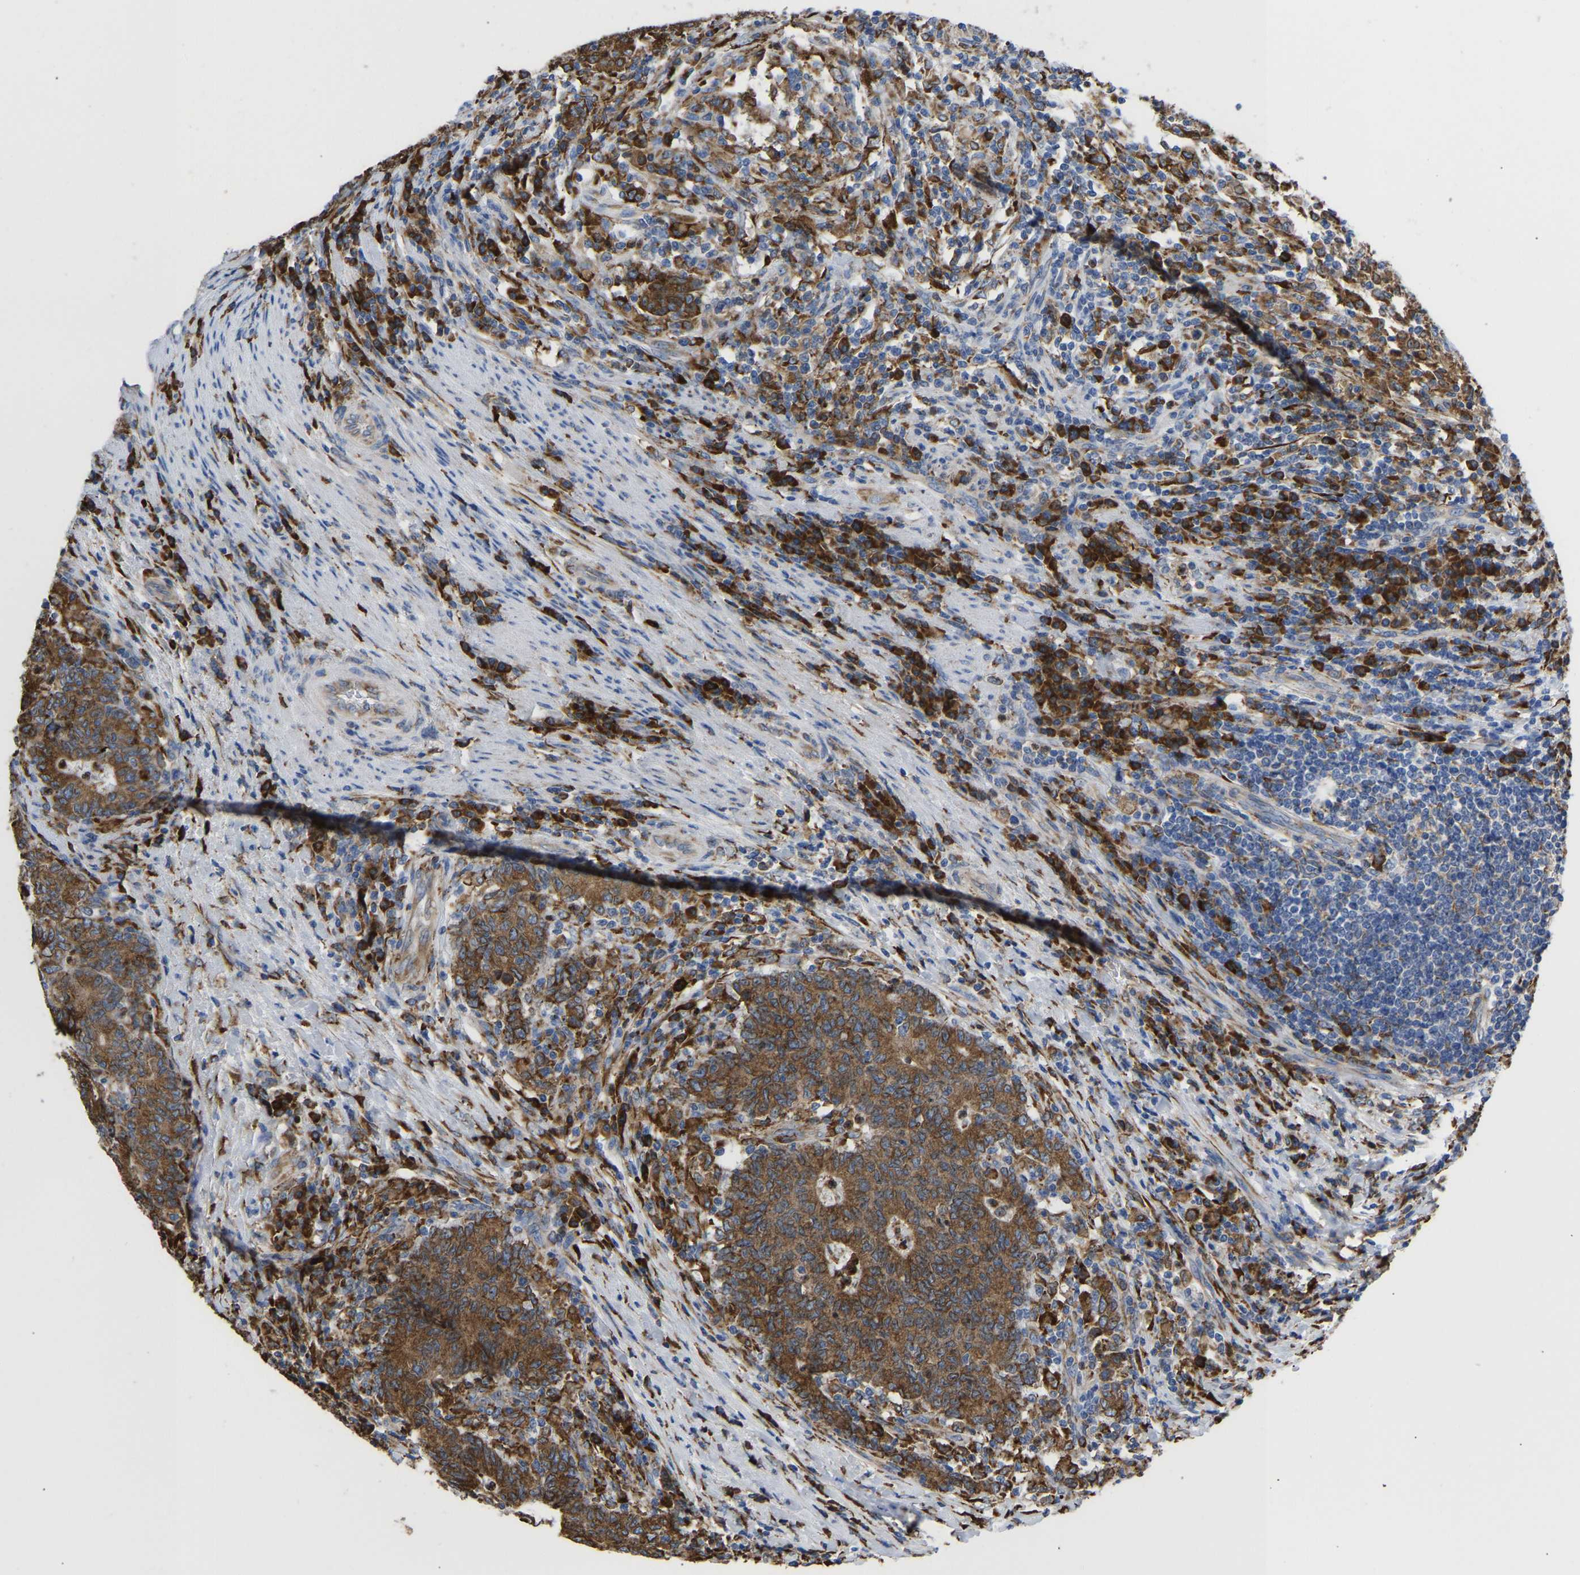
{"staining": {"intensity": "moderate", "quantity": ">75%", "location": "cytoplasmic/membranous"}, "tissue": "colorectal cancer", "cell_type": "Tumor cells", "image_type": "cancer", "snomed": [{"axis": "morphology", "description": "Normal tissue, NOS"}, {"axis": "morphology", "description": "Adenocarcinoma, NOS"}, {"axis": "topography", "description": "Colon"}], "caption": "Immunohistochemical staining of human adenocarcinoma (colorectal) demonstrates medium levels of moderate cytoplasmic/membranous staining in approximately >75% of tumor cells. The staining was performed using DAB (3,3'-diaminobenzidine) to visualize the protein expression in brown, while the nuclei were stained in blue with hematoxylin (Magnification: 20x).", "gene": "P4HB", "patient": {"sex": "female", "age": 75}}